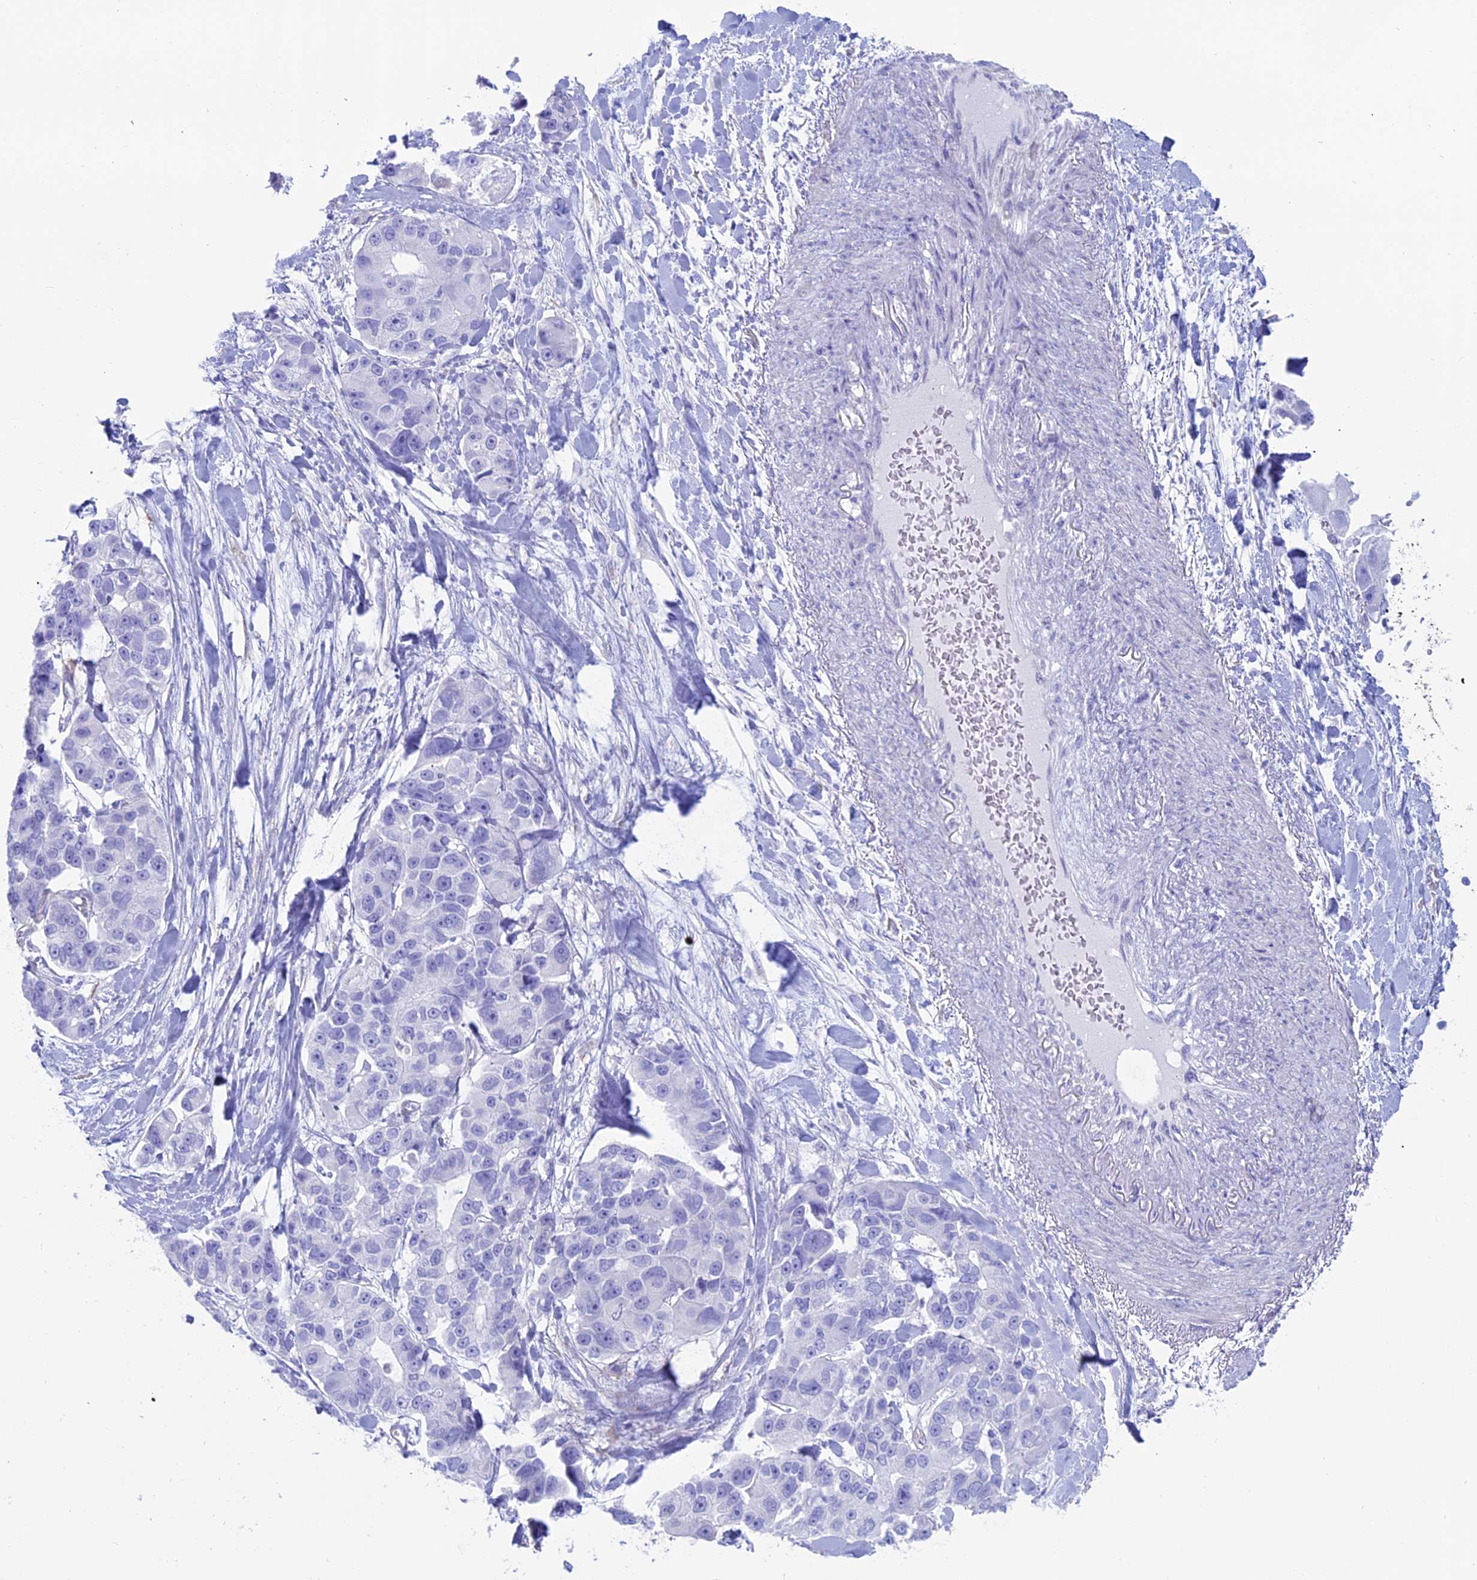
{"staining": {"intensity": "negative", "quantity": "none", "location": "none"}, "tissue": "lung cancer", "cell_type": "Tumor cells", "image_type": "cancer", "snomed": [{"axis": "morphology", "description": "Adenocarcinoma, NOS"}, {"axis": "topography", "description": "Lung"}], "caption": "Immunohistochemistry (IHC) histopathology image of neoplastic tissue: lung cancer (adenocarcinoma) stained with DAB exhibits no significant protein expression in tumor cells.", "gene": "OR2AE1", "patient": {"sex": "female", "age": 54}}